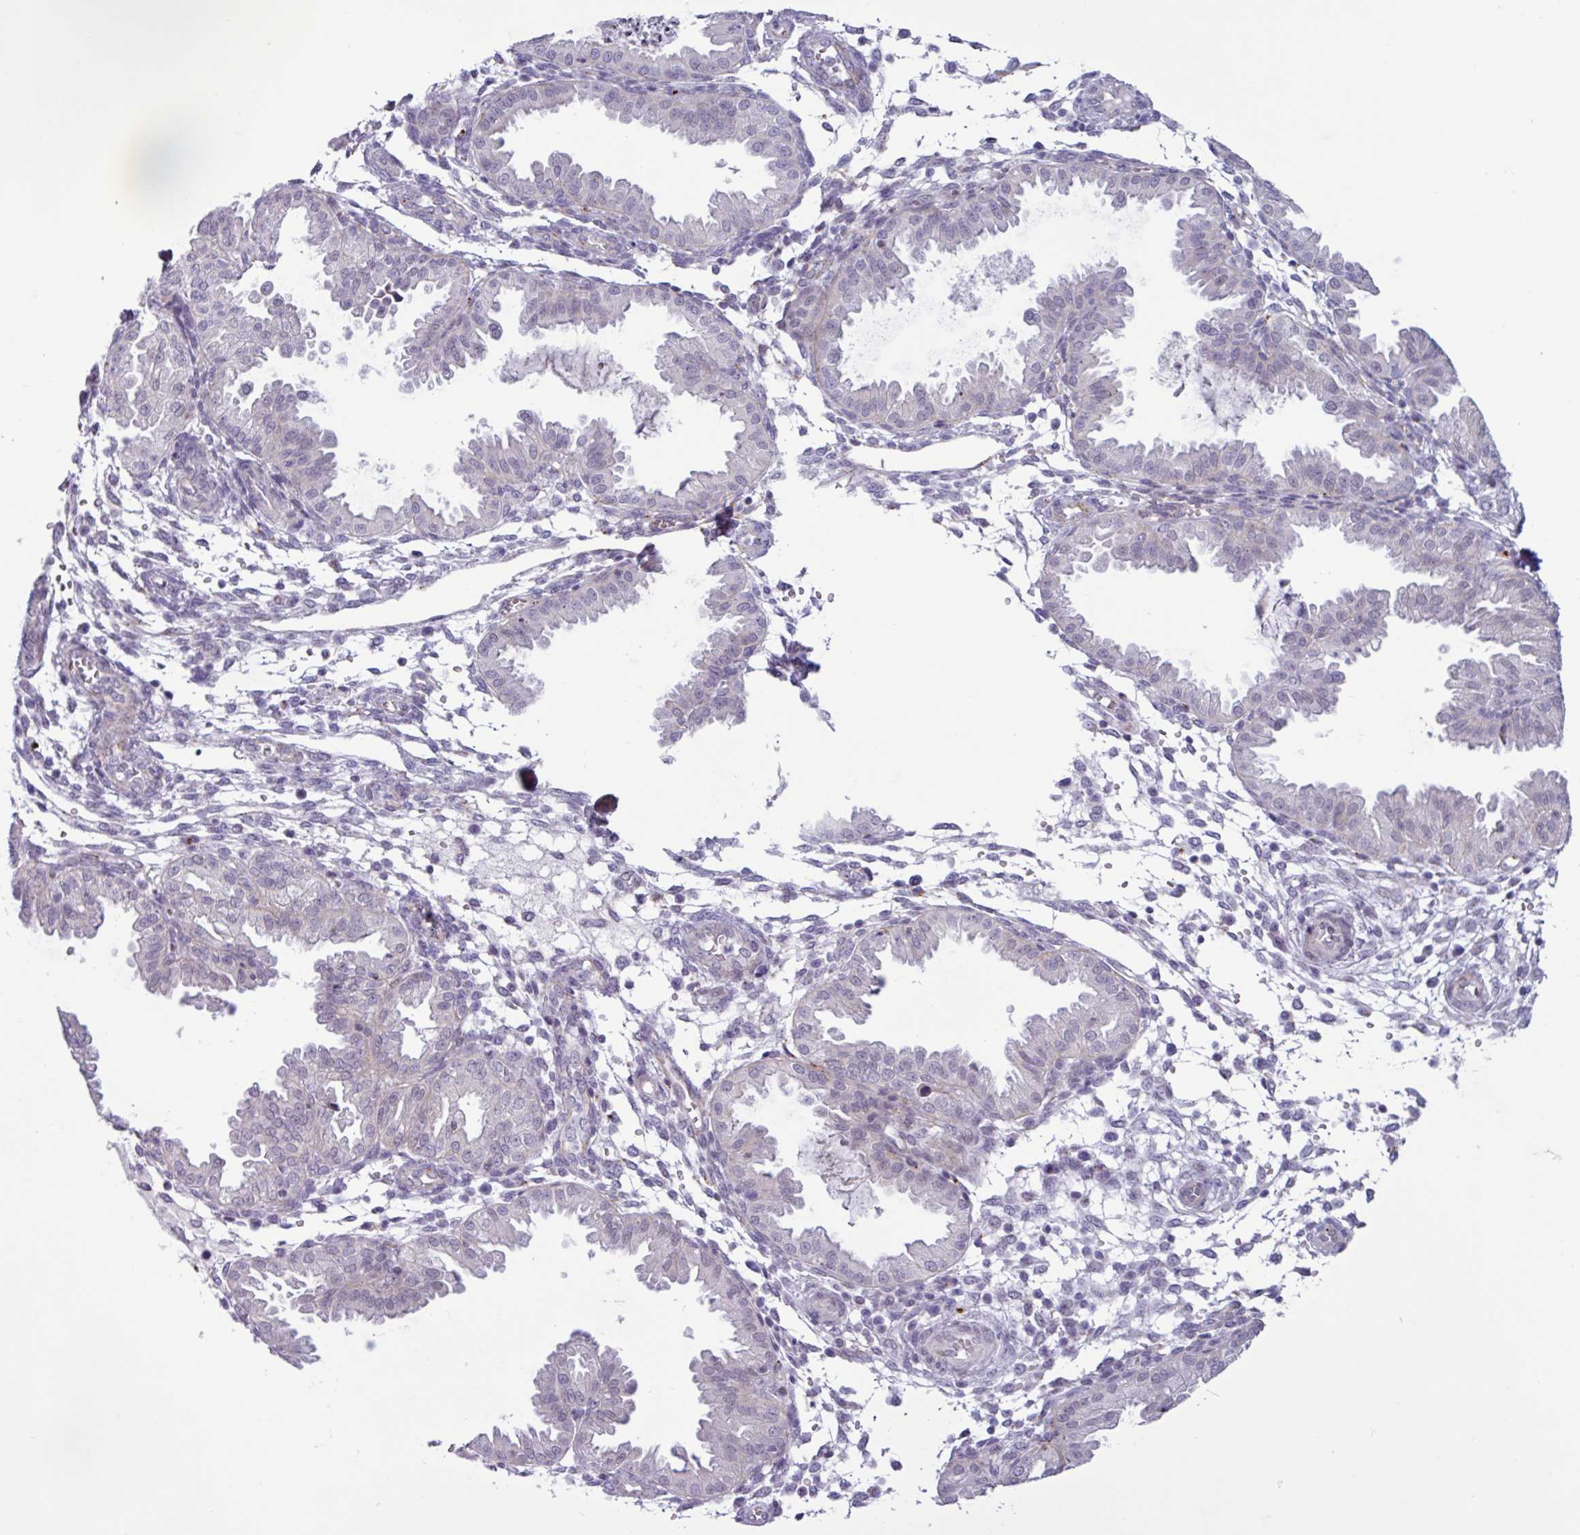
{"staining": {"intensity": "negative", "quantity": "none", "location": "none"}, "tissue": "endometrium", "cell_type": "Cells in endometrial stroma", "image_type": "normal", "snomed": [{"axis": "morphology", "description": "Normal tissue, NOS"}, {"axis": "topography", "description": "Endometrium"}], "caption": "IHC histopathology image of normal endometrium stained for a protein (brown), which displays no expression in cells in endometrial stroma. Brightfield microscopy of IHC stained with DAB (brown) and hematoxylin (blue), captured at high magnification.", "gene": "AMIGO2", "patient": {"sex": "female", "age": 33}}